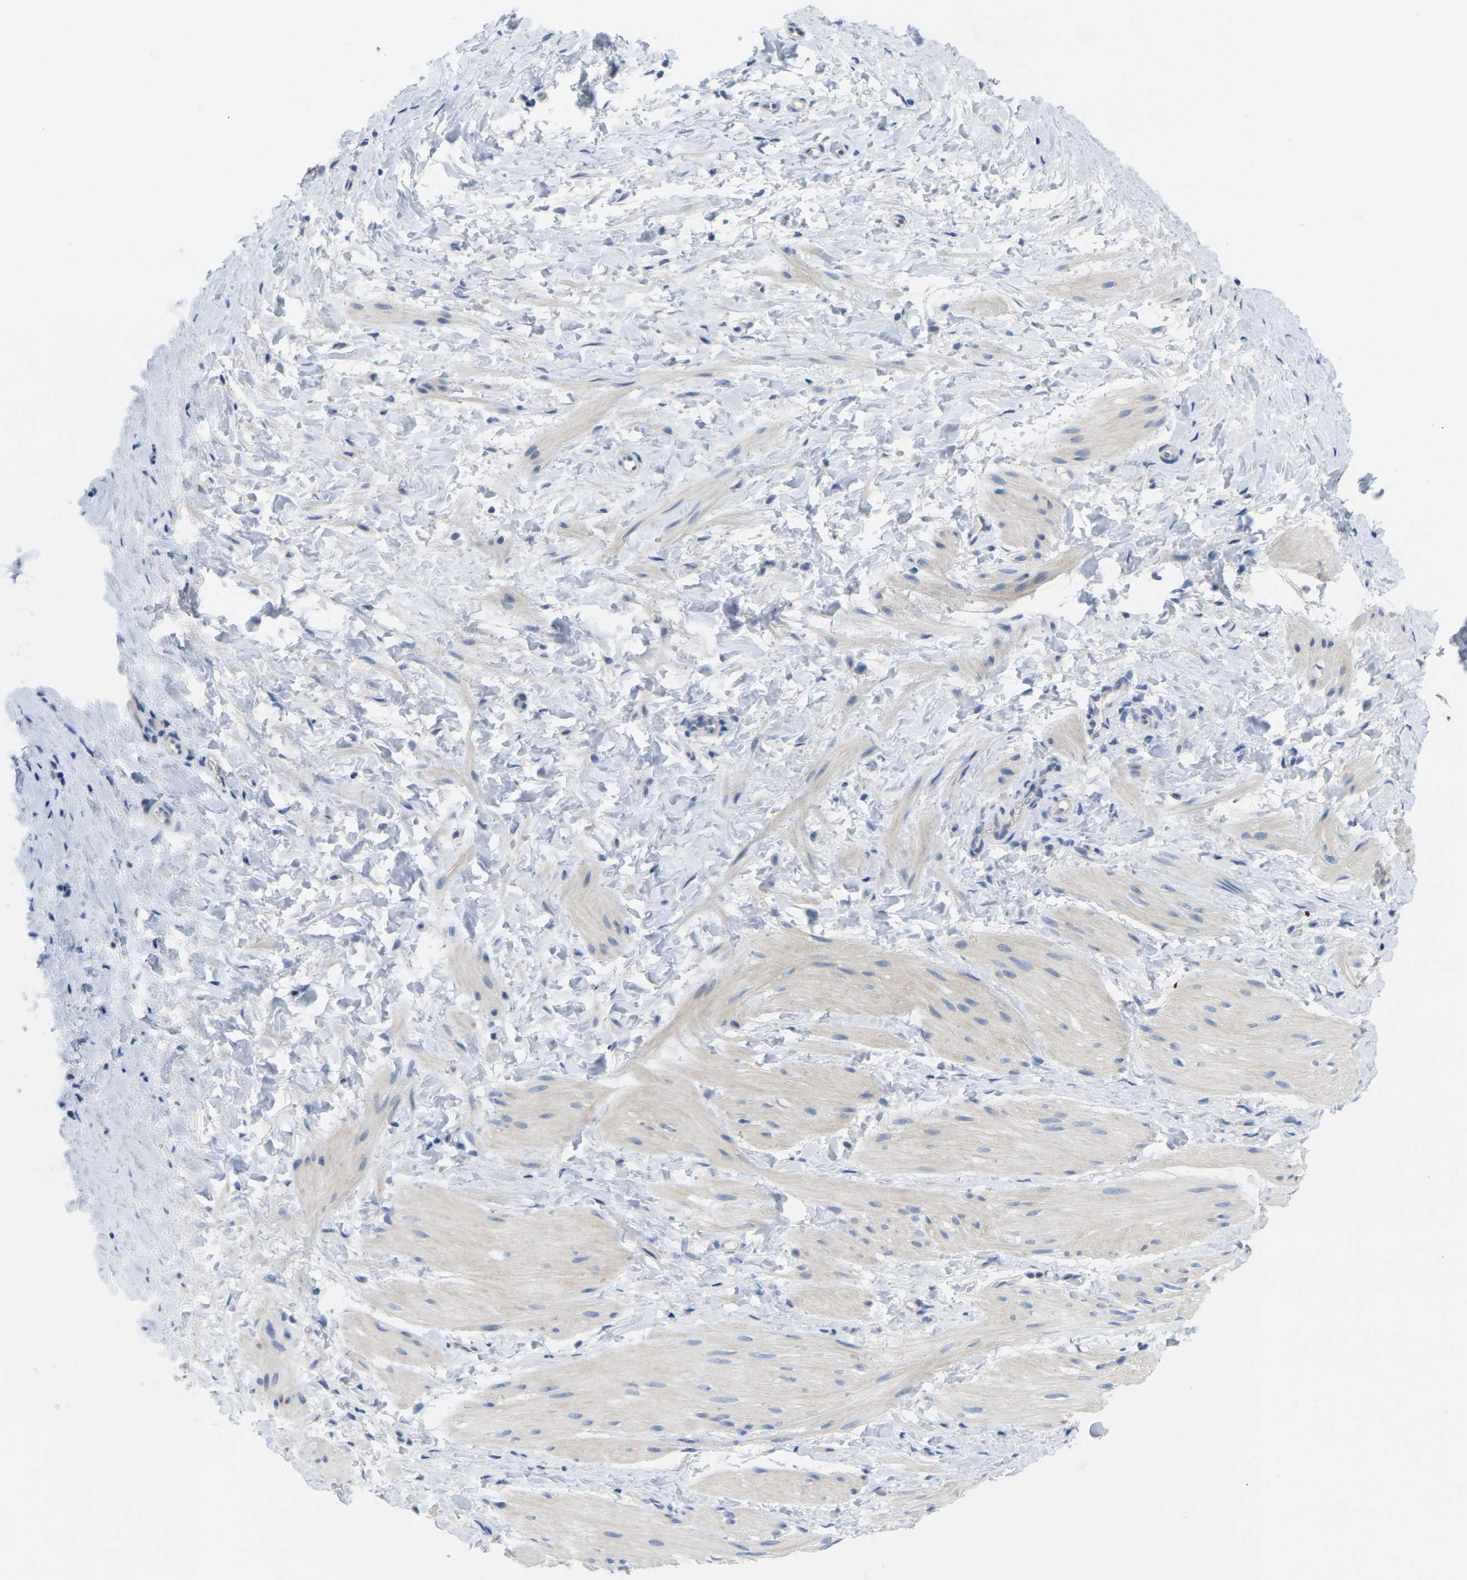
{"staining": {"intensity": "weak", "quantity": "<25%", "location": "cytoplasmic/membranous"}, "tissue": "smooth muscle", "cell_type": "Smooth muscle cells", "image_type": "normal", "snomed": [{"axis": "morphology", "description": "Normal tissue, NOS"}, {"axis": "topography", "description": "Smooth muscle"}], "caption": "This is an IHC image of normal smooth muscle. There is no positivity in smooth muscle cells.", "gene": "TNNI3", "patient": {"sex": "male", "age": 16}}